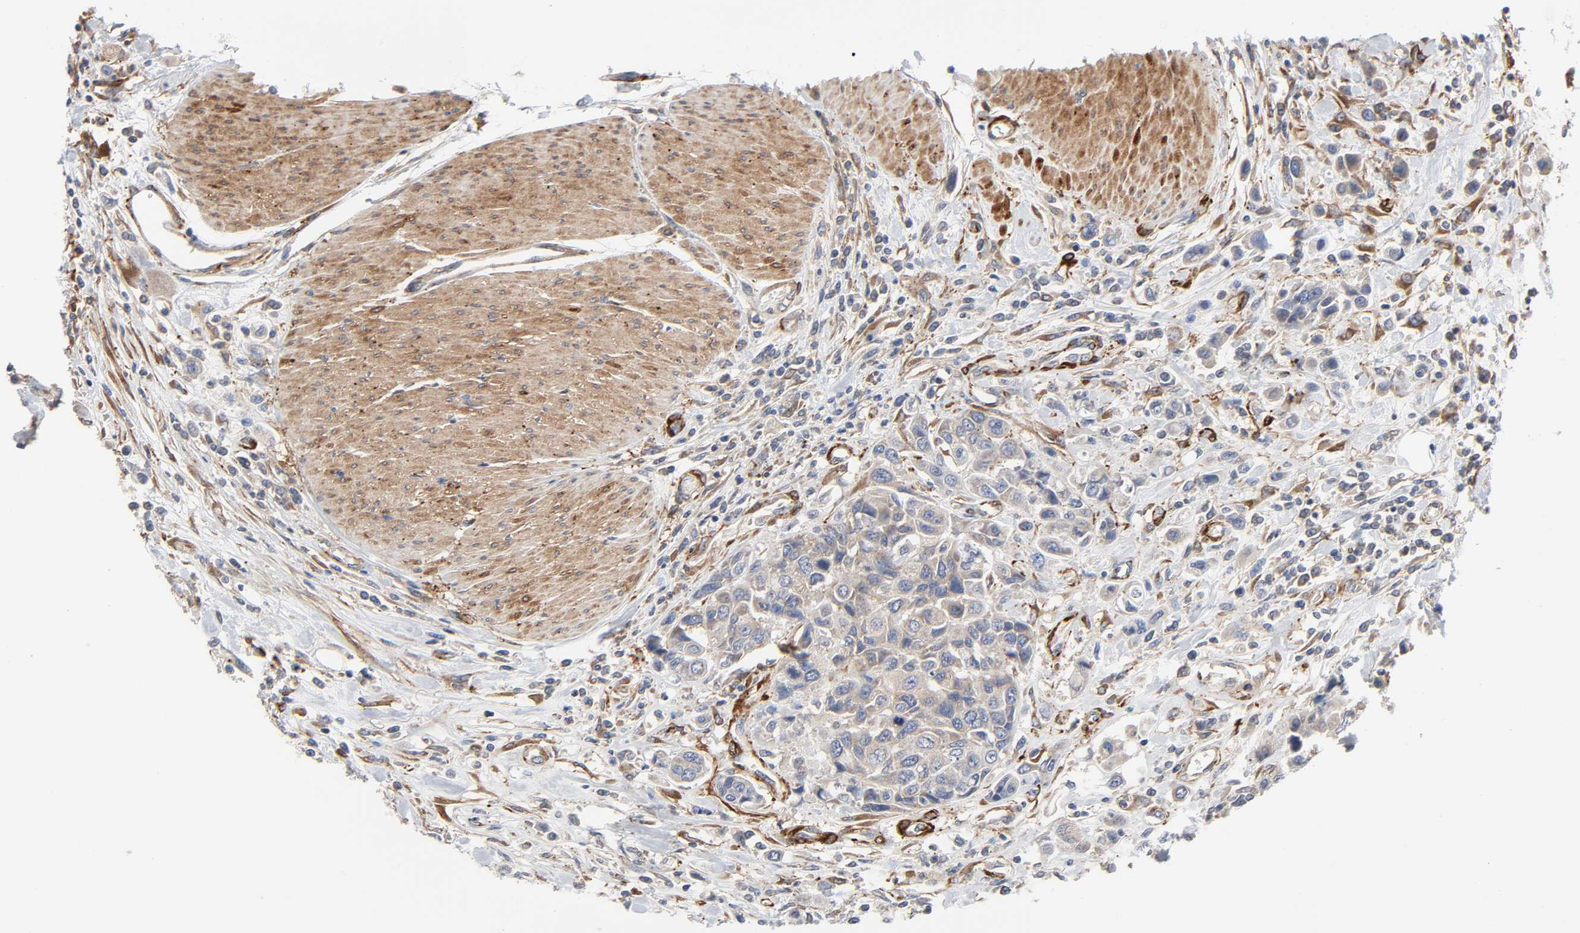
{"staining": {"intensity": "weak", "quantity": "25%-75%", "location": "cytoplasmic/membranous"}, "tissue": "urothelial cancer", "cell_type": "Tumor cells", "image_type": "cancer", "snomed": [{"axis": "morphology", "description": "Urothelial carcinoma, High grade"}, {"axis": "topography", "description": "Urinary bladder"}], "caption": "Protein staining of urothelial cancer tissue shows weak cytoplasmic/membranous positivity in approximately 25%-75% of tumor cells. Ihc stains the protein in brown and the nuclei are stained blue.", "gene": "ARHGAP1", "patient": {"sex": "male", "age": 50}}